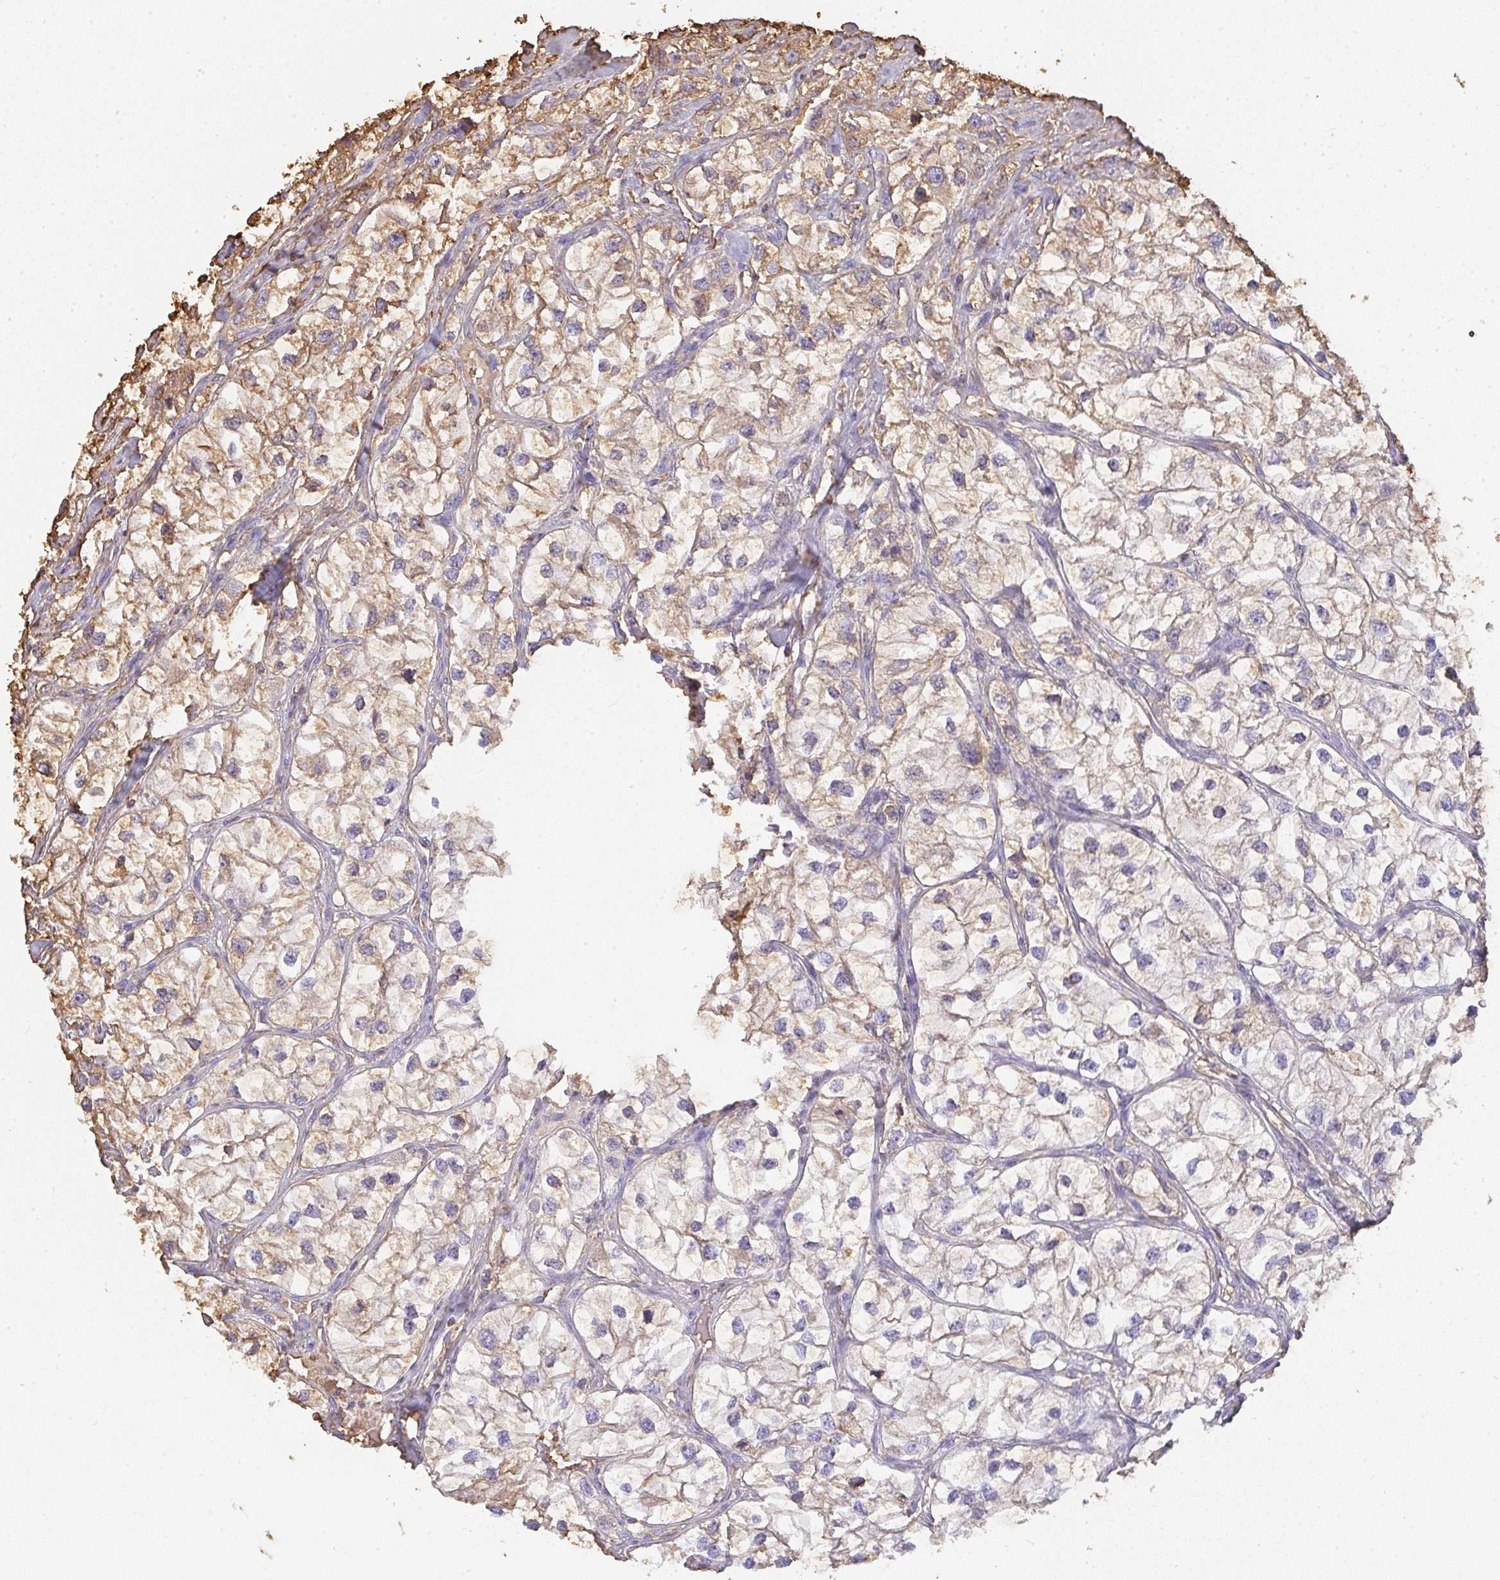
{"staining": {"intensity": "moderate", "quantity": "<25%", "location": "cytoplasmic/membranous"}, "tissue": "renal cancer", "cell_type": "Tumor cells", "image_type": "cancer", "snomed": [{"axis": "morphology", "description": "Adenocarcinoma, NOS"}, {"axis": "topography", "description": "Kidney"}], "caption": "IHC micrograph of human renal adenocarcinoma stained for a protein (brown), which demonstrates low levels of moderate cytoplasmic/membranous positivity in approximately <25% of tumor cells.", "gene": "SMYD5", "patient": {"sex": "male", "age": 59}}